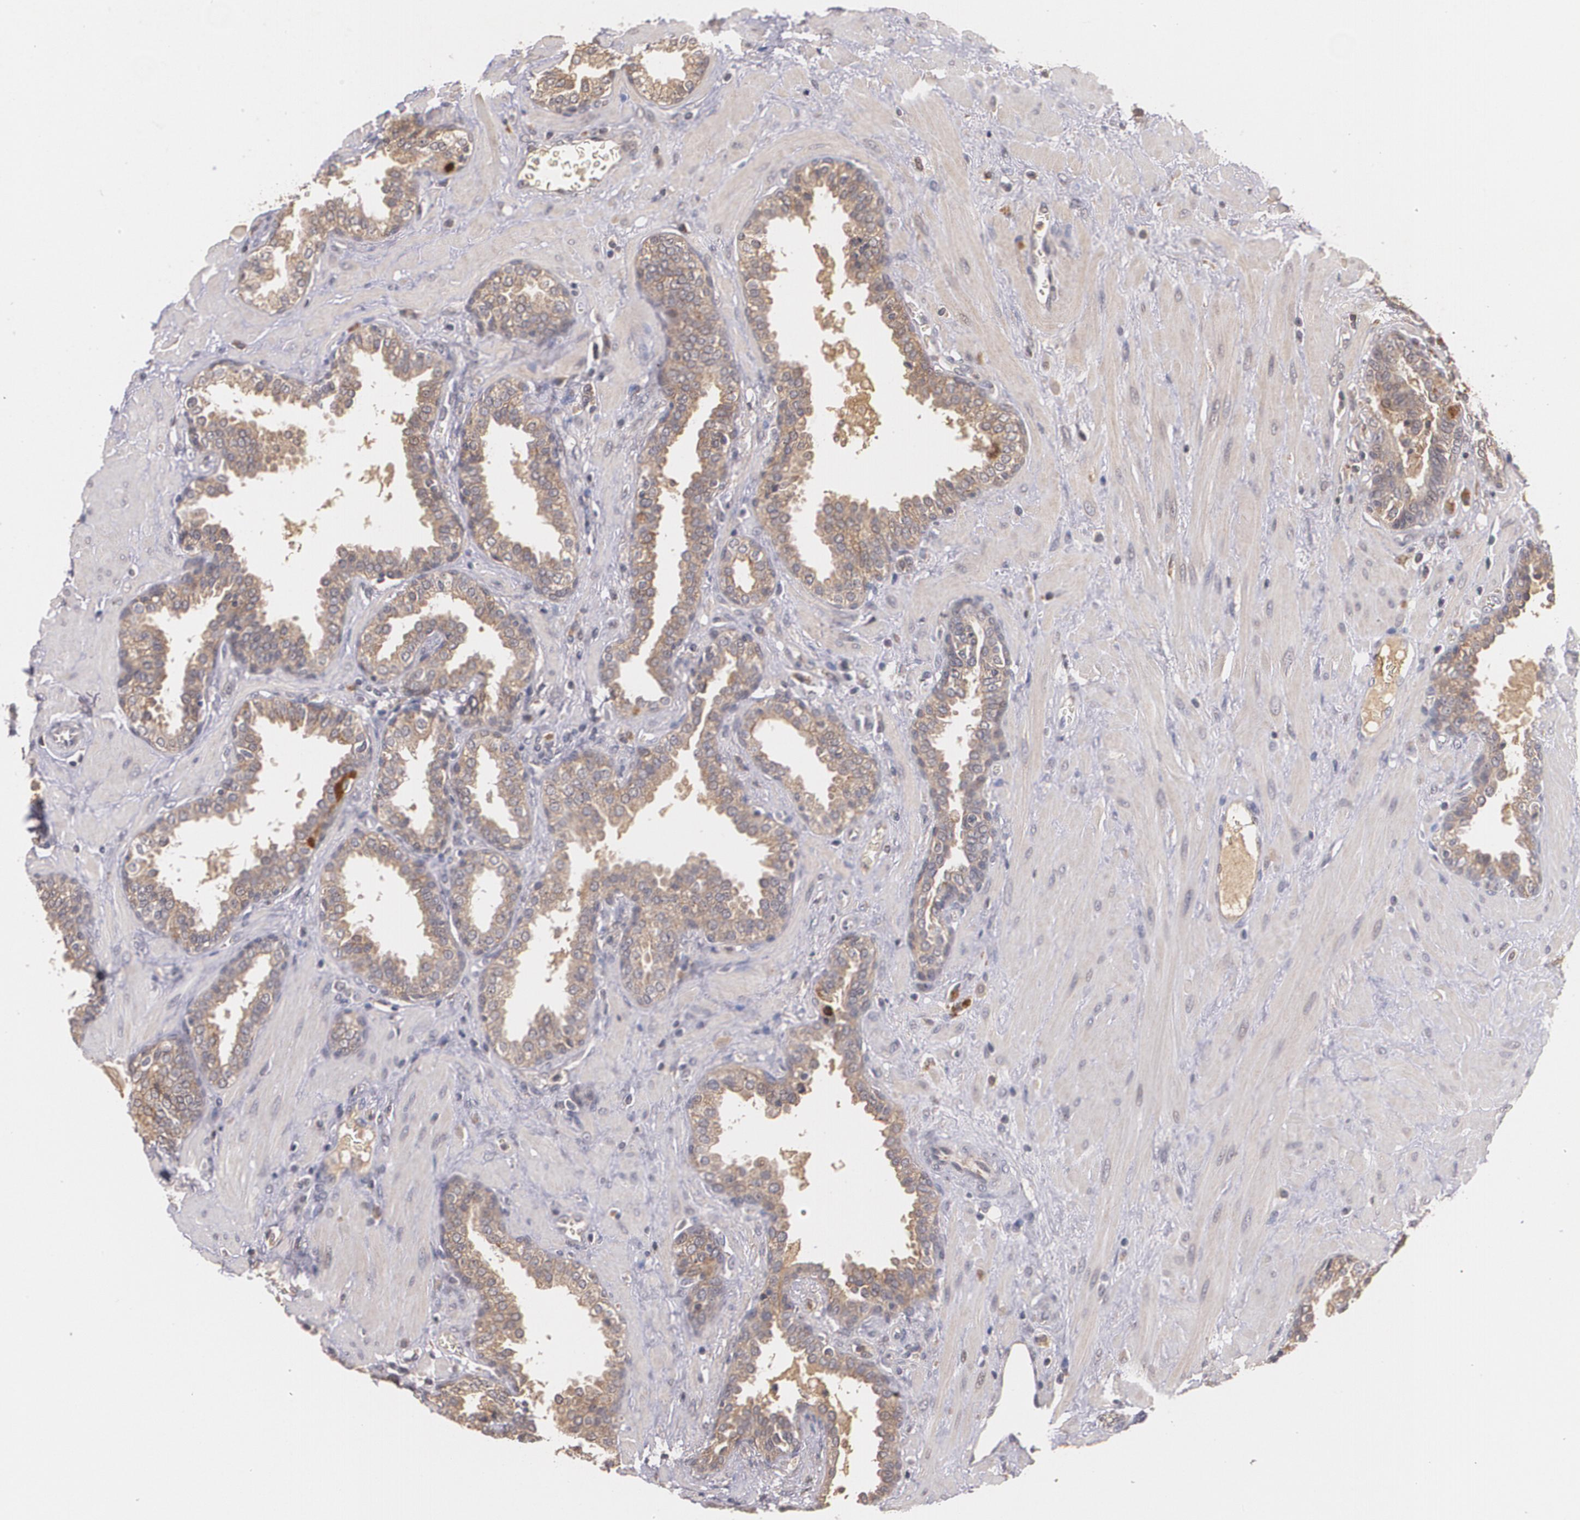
{"staining": {"intensity": "moderate", "quantity": ">75%", "location": "cytoplasmic/membranous"}, "tissue": "prostate", "cell_type": "Glandular cells", "image_type": "normal", "snomed": [{"axis": "morphology", "description": "Normal tissue, NOS"}, {"axis": "topography", "description": "Prostate"}], "caption": "An image showing moderate cytoplasmic/membranous staining in approximately >75% of glandular cells in normal prostate, as visualized by brown immunohistochemical staining.", "gene": "IFNGR2", "patient": {"sex": "male", "age": 51}}